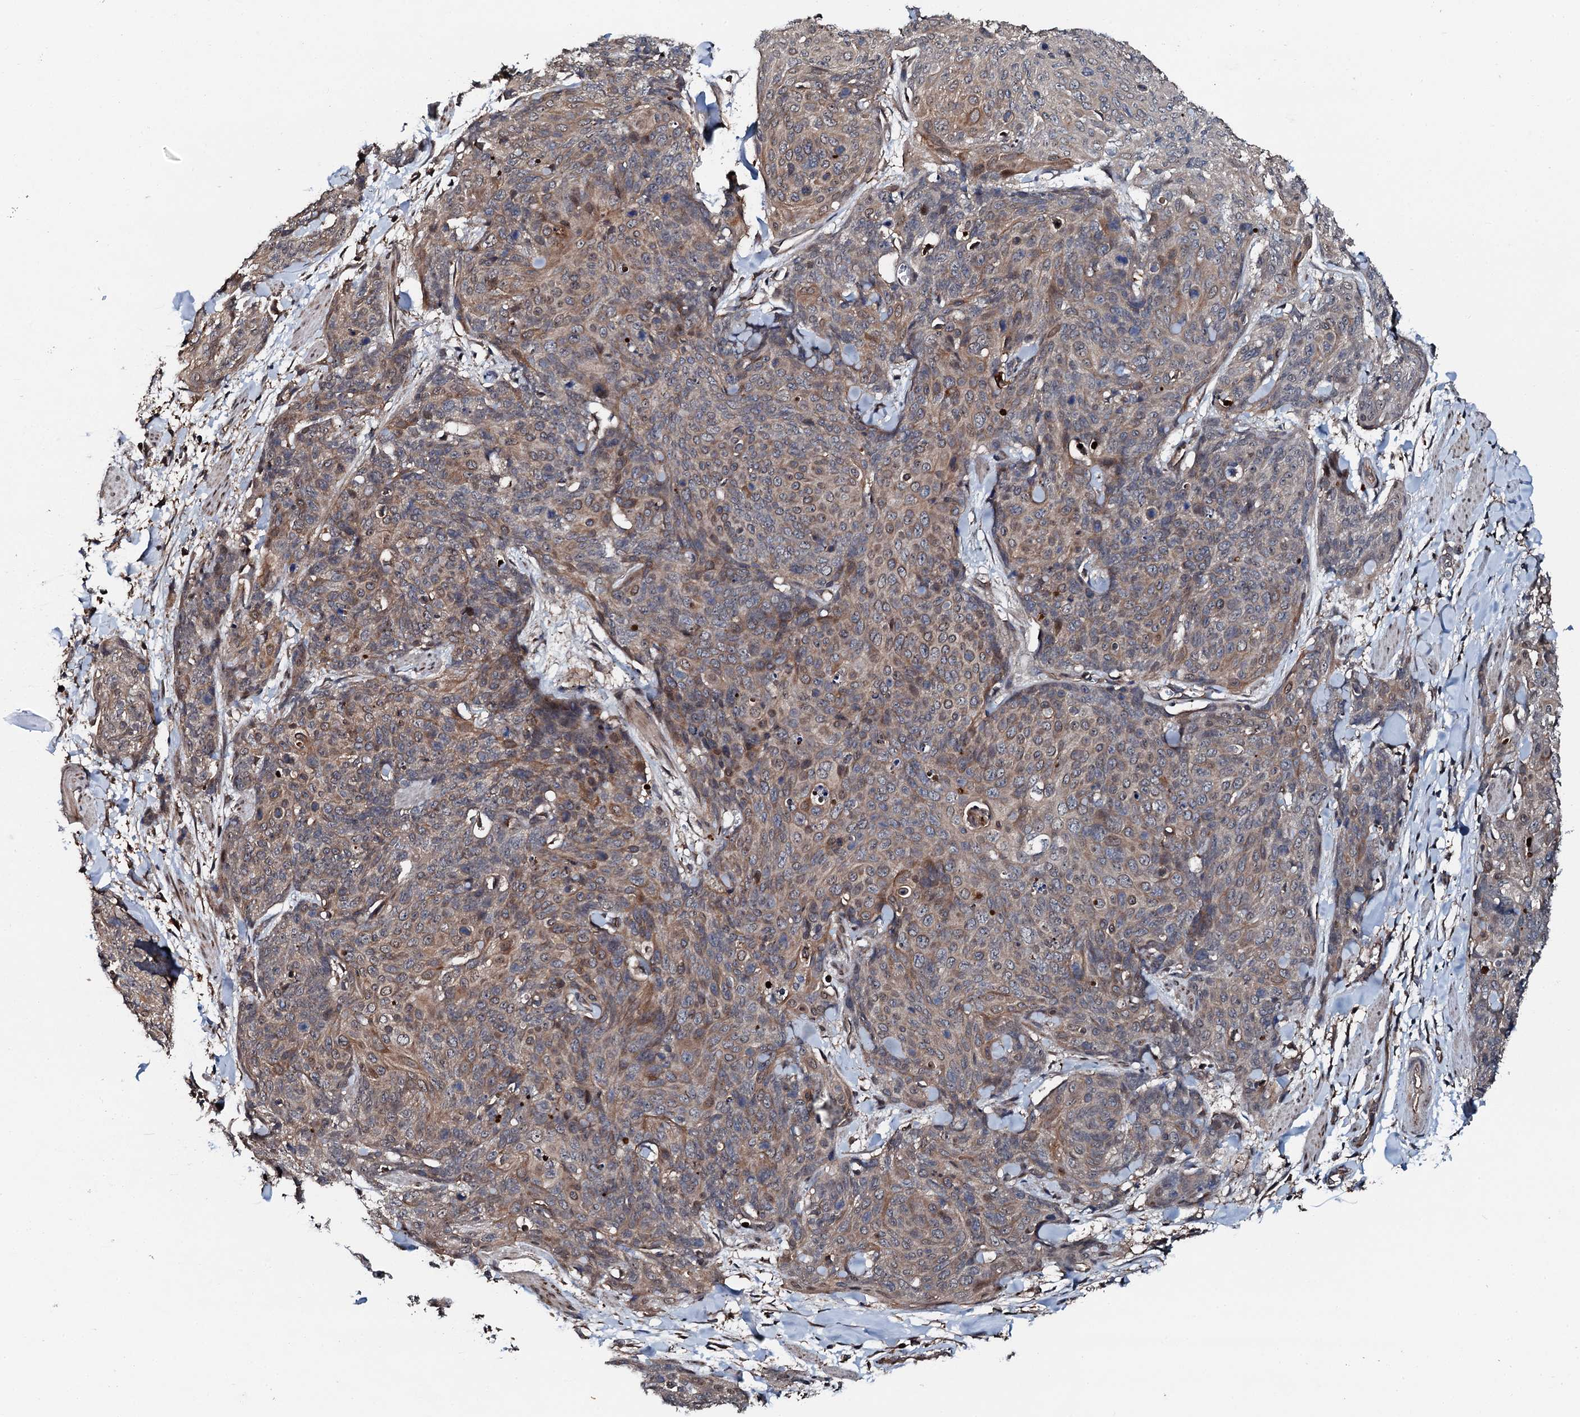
{"staining": {"intensity": "weak", "quantity": "25%-75%", "location": "cytoplasmic/membranous"}, "tissue": "skin cancer", "cell_type": "Tumor cells", "image_type": "cancer", "snomed": [{"axis": "morphology", "description": "Squamous cell carcinoma, NOS"}, {"axis": "topography", "description": "Skin"}, {"axis": "topography", "description": "Vulva"}], "caption": "This image demonstrates immunohistochemistry (IHC) staining of human skin squamous cell carcinoma, with low weak cytoplasmic/membranous staining in approximately 25%-75% of tumor cells.", "gene": "FLYWCH1", "patient": {"sex": "female", "age": 85}}